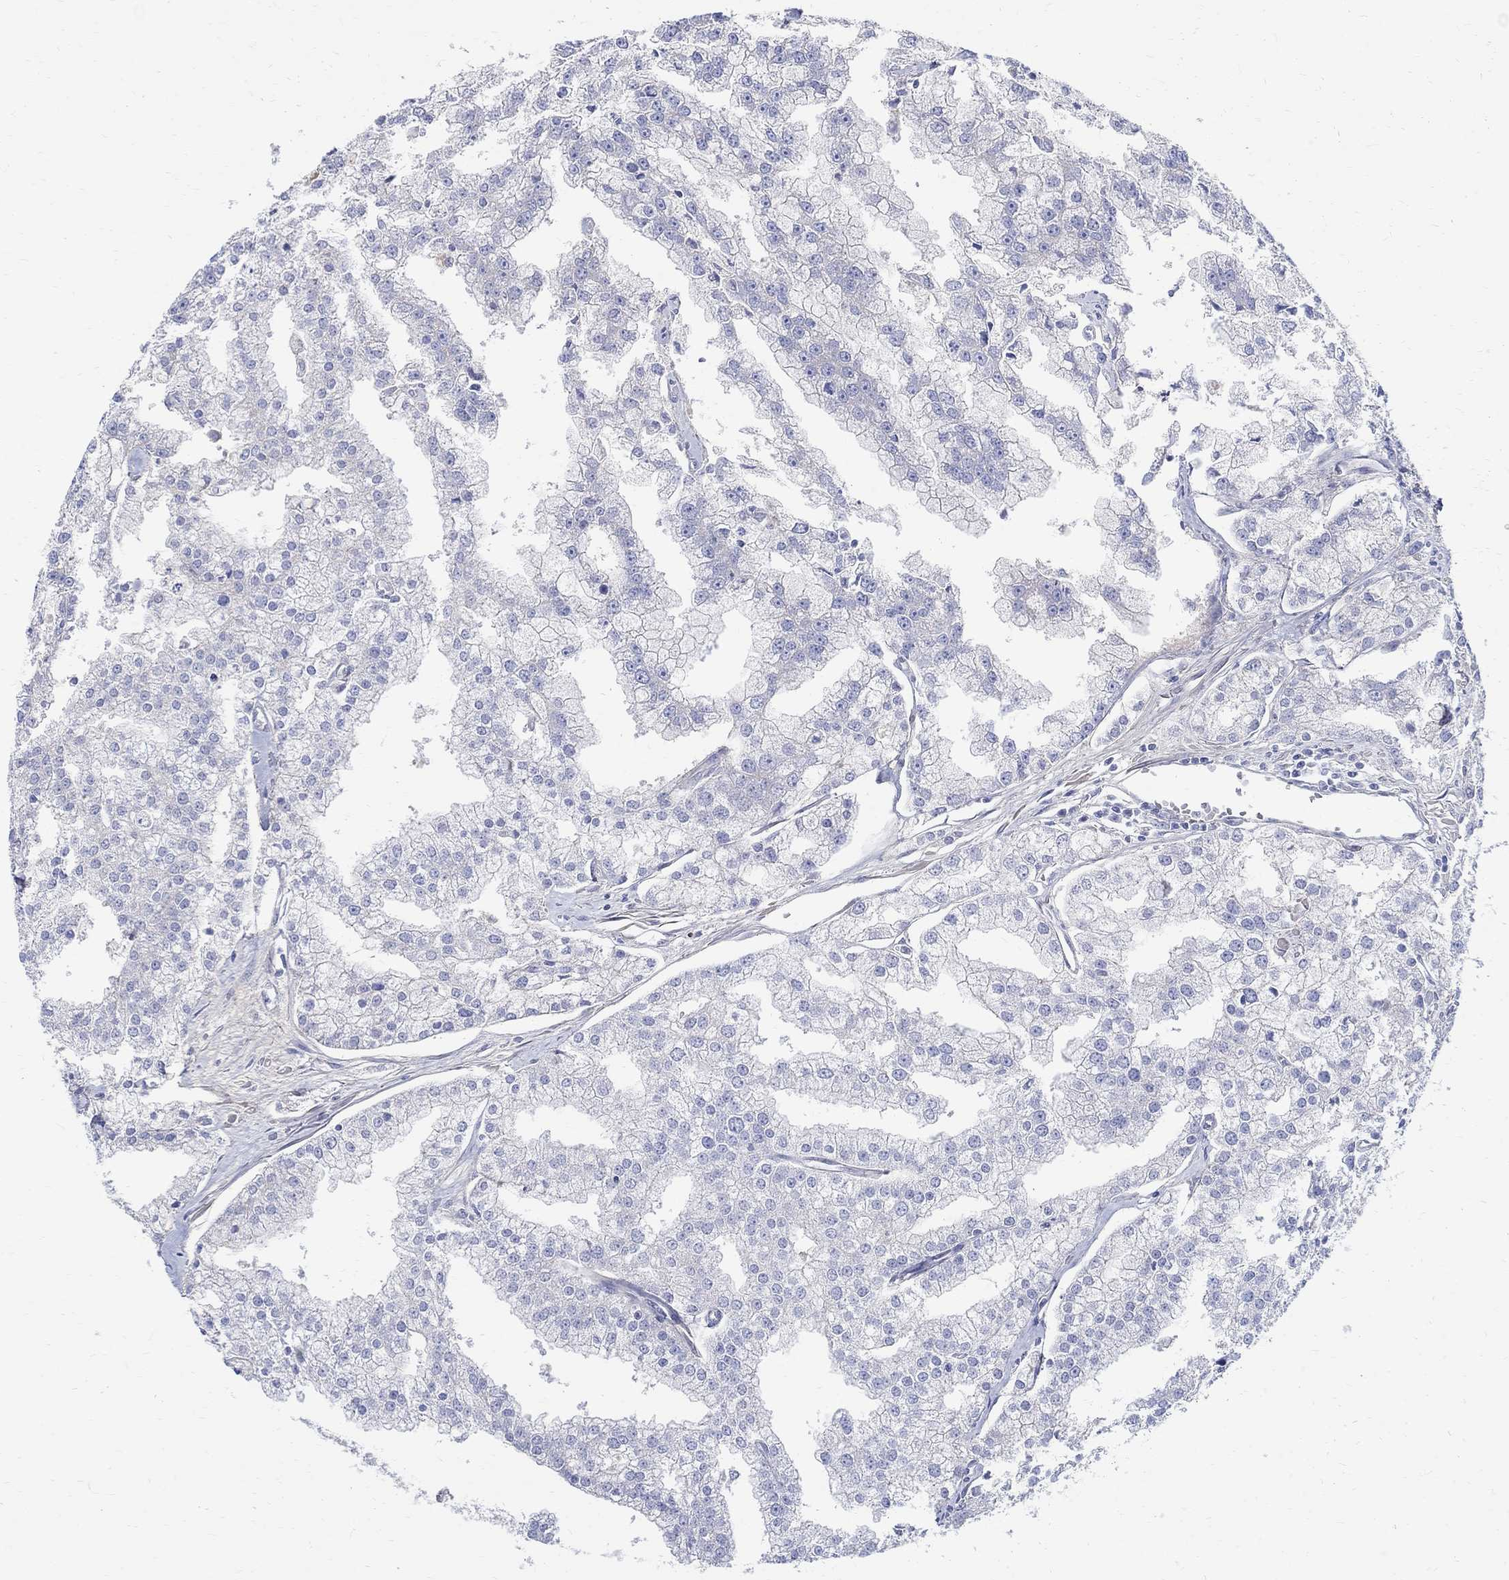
{"staining": {"intensity": "negative", "quantity": "none", "location": "none"}, "tissue": "prostate cancer", "cell_type": "Tumor cells", "image_type": "cancer", "snomed": [{"axis": "morphology", "description": "Adenocarcinoma, NOS"}, {"axis": "topography", "description": "Prostate"}], "caption": "The photomicrograph shows no significant positivity in tumor cells of prostate adenocarcinoma.", "gene": "SOX2", "patient": {"sex": "male", "age": 70}}